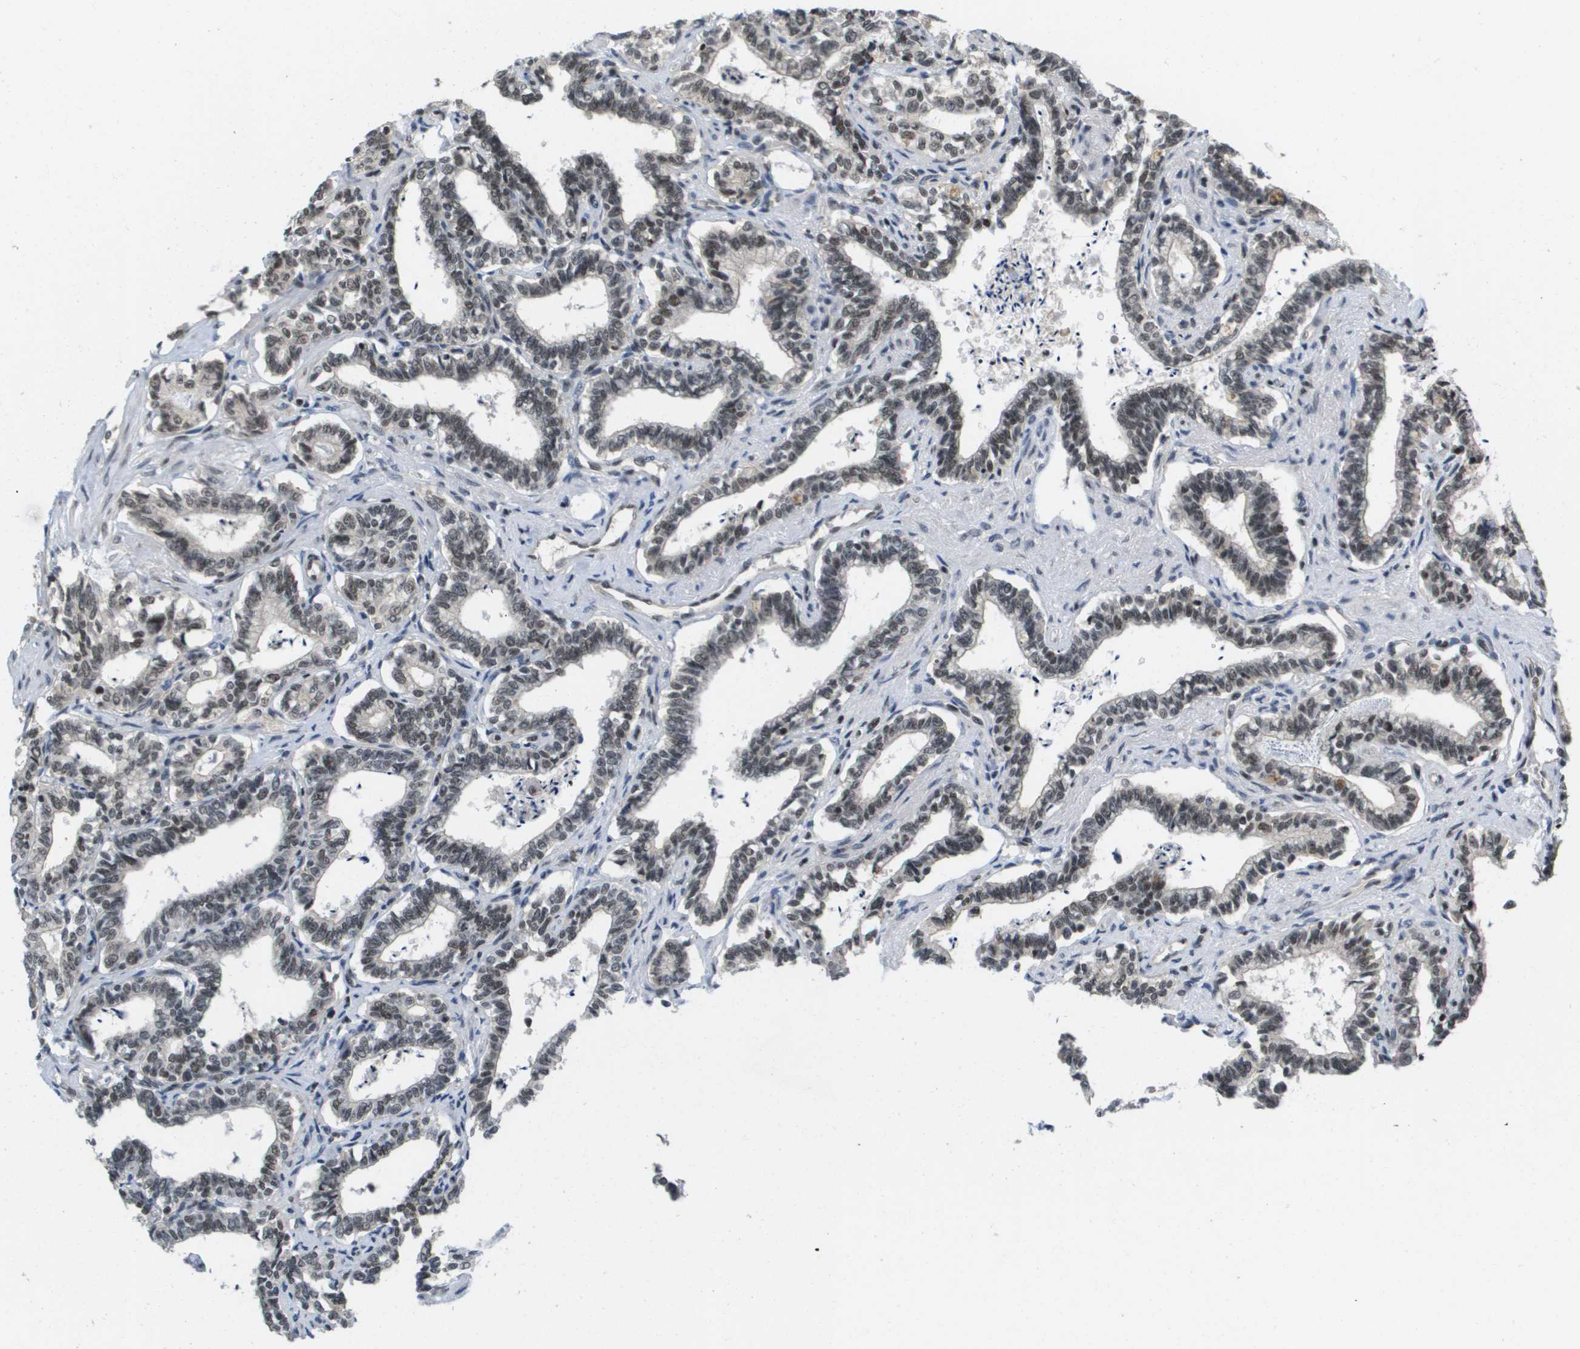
{"staining": {"intensity": "moderate", "quantity": "25%-75%", "location": "nuclear"}, "tissue": "seminal vesicle", "cell_type": "Glandular cells", "image_type": "normal", "snomed": [{"axis": "morphology", "description": "Normal tissue, NOS"}, {"axis": "morphology", "description": "Adenocarcinoma, High grade"}, {"axis": "topography", "description": "Prostate"}, {"axis": "topography", "description": "Seminal veicle"}], "caption": "The histopathology image displays a brown stain indicating the presence of a protein in the nuclear of glandular cells in seminal vesicle.", "gene": "ISY1", "patient": {"sex": "male", "age": 55}}